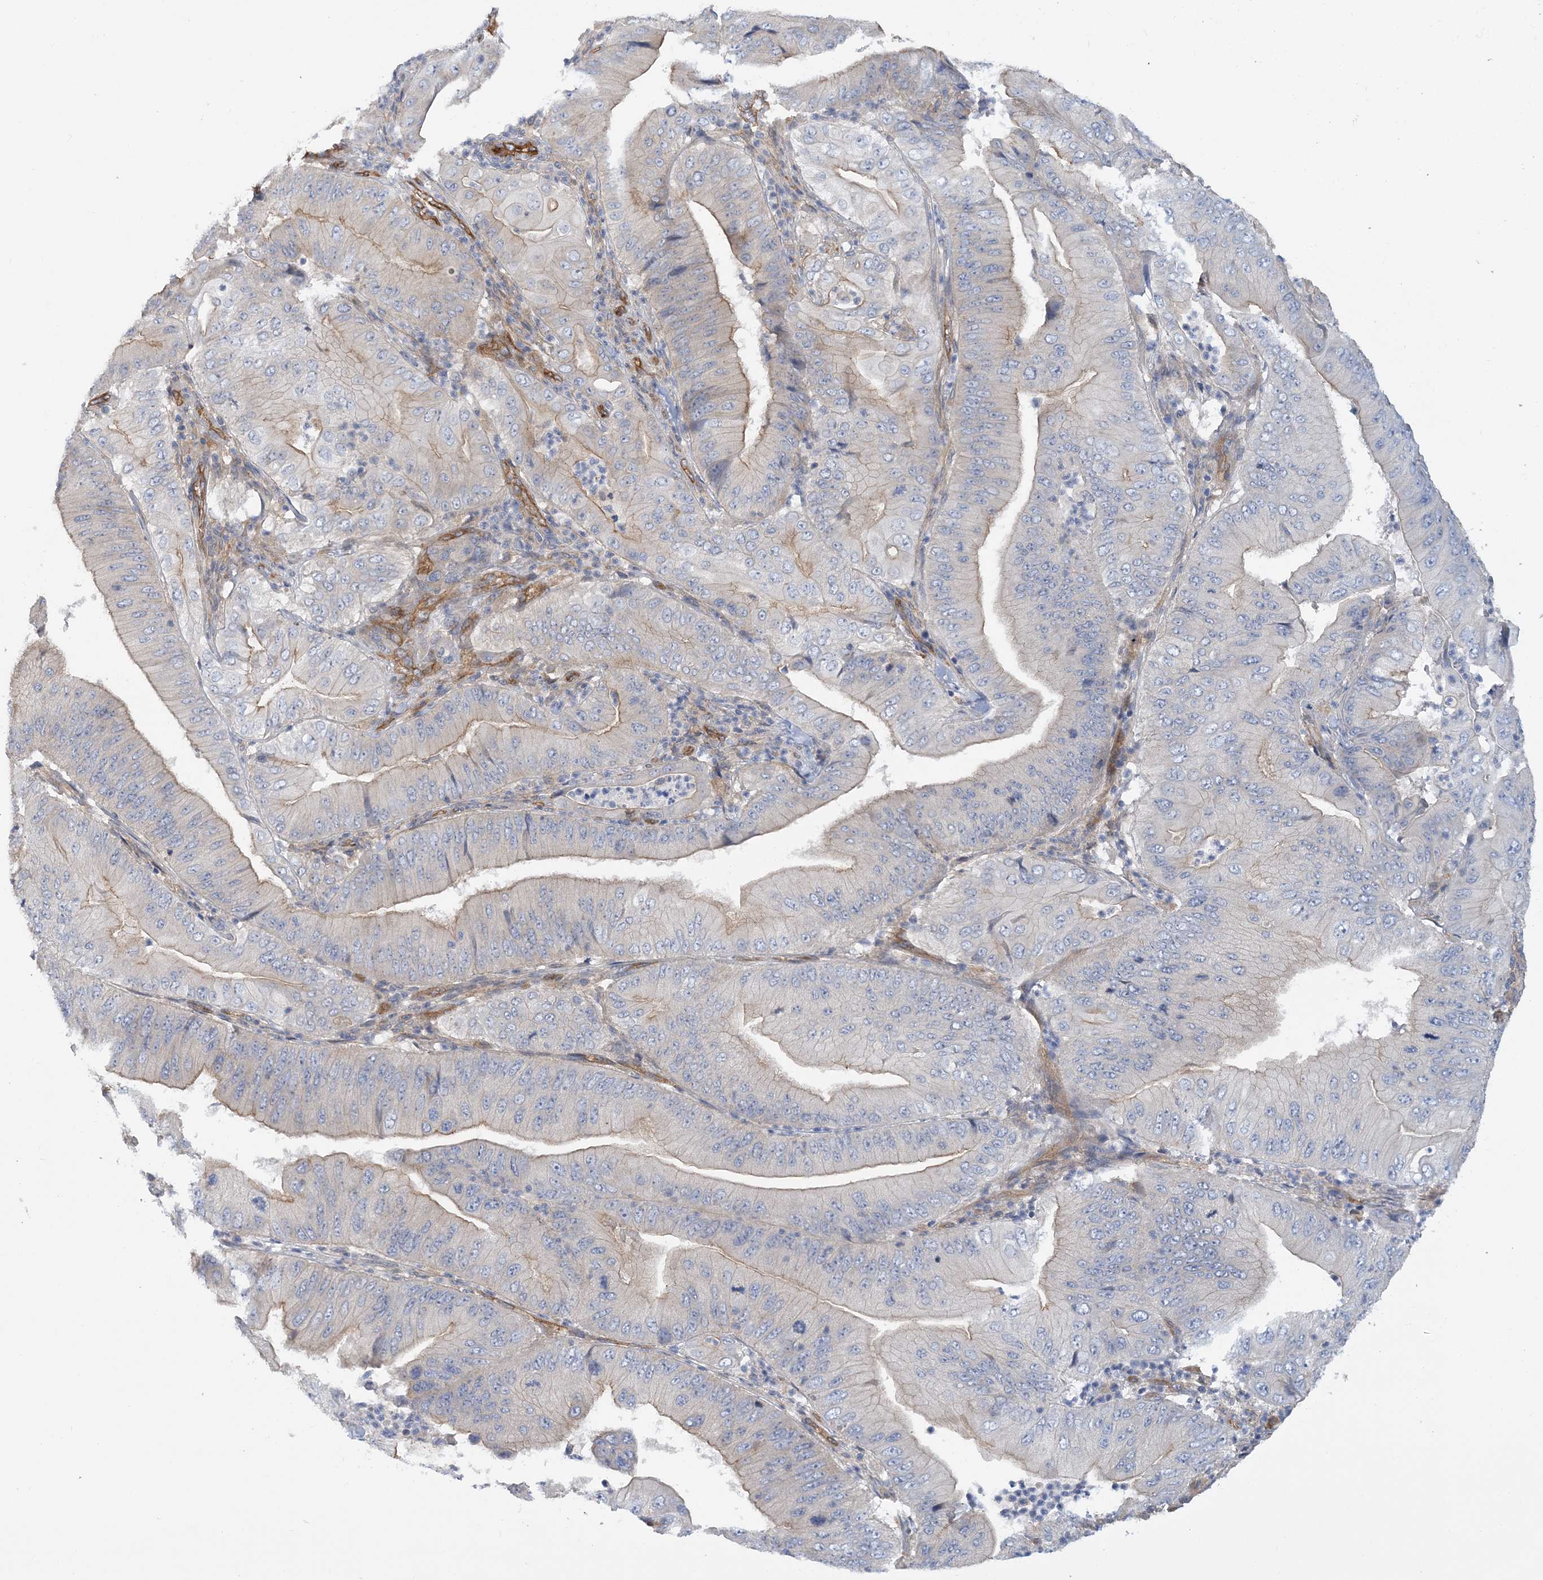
{"staining": {"intensity": "weak", "quantity": "<25%", "location": "cytoplasmic/membranous"}, "tissue": "pancreatic cancer", "cell_type": "Tumor cells", "image_type": "cancer", "snomed": [{"axis": "morphology", "description": "Adenocarcinoma, NOS"}, {"axis": "topography", "description": "Pancreas"}], "caption": "IHC histopathology image of human adenocarcinoma (pancreatic) stained for a protein (brown), which exhibits no positivity in tumor cells.", "gene": "RAI14", "patient": {"sex": "female", "age": 77}}